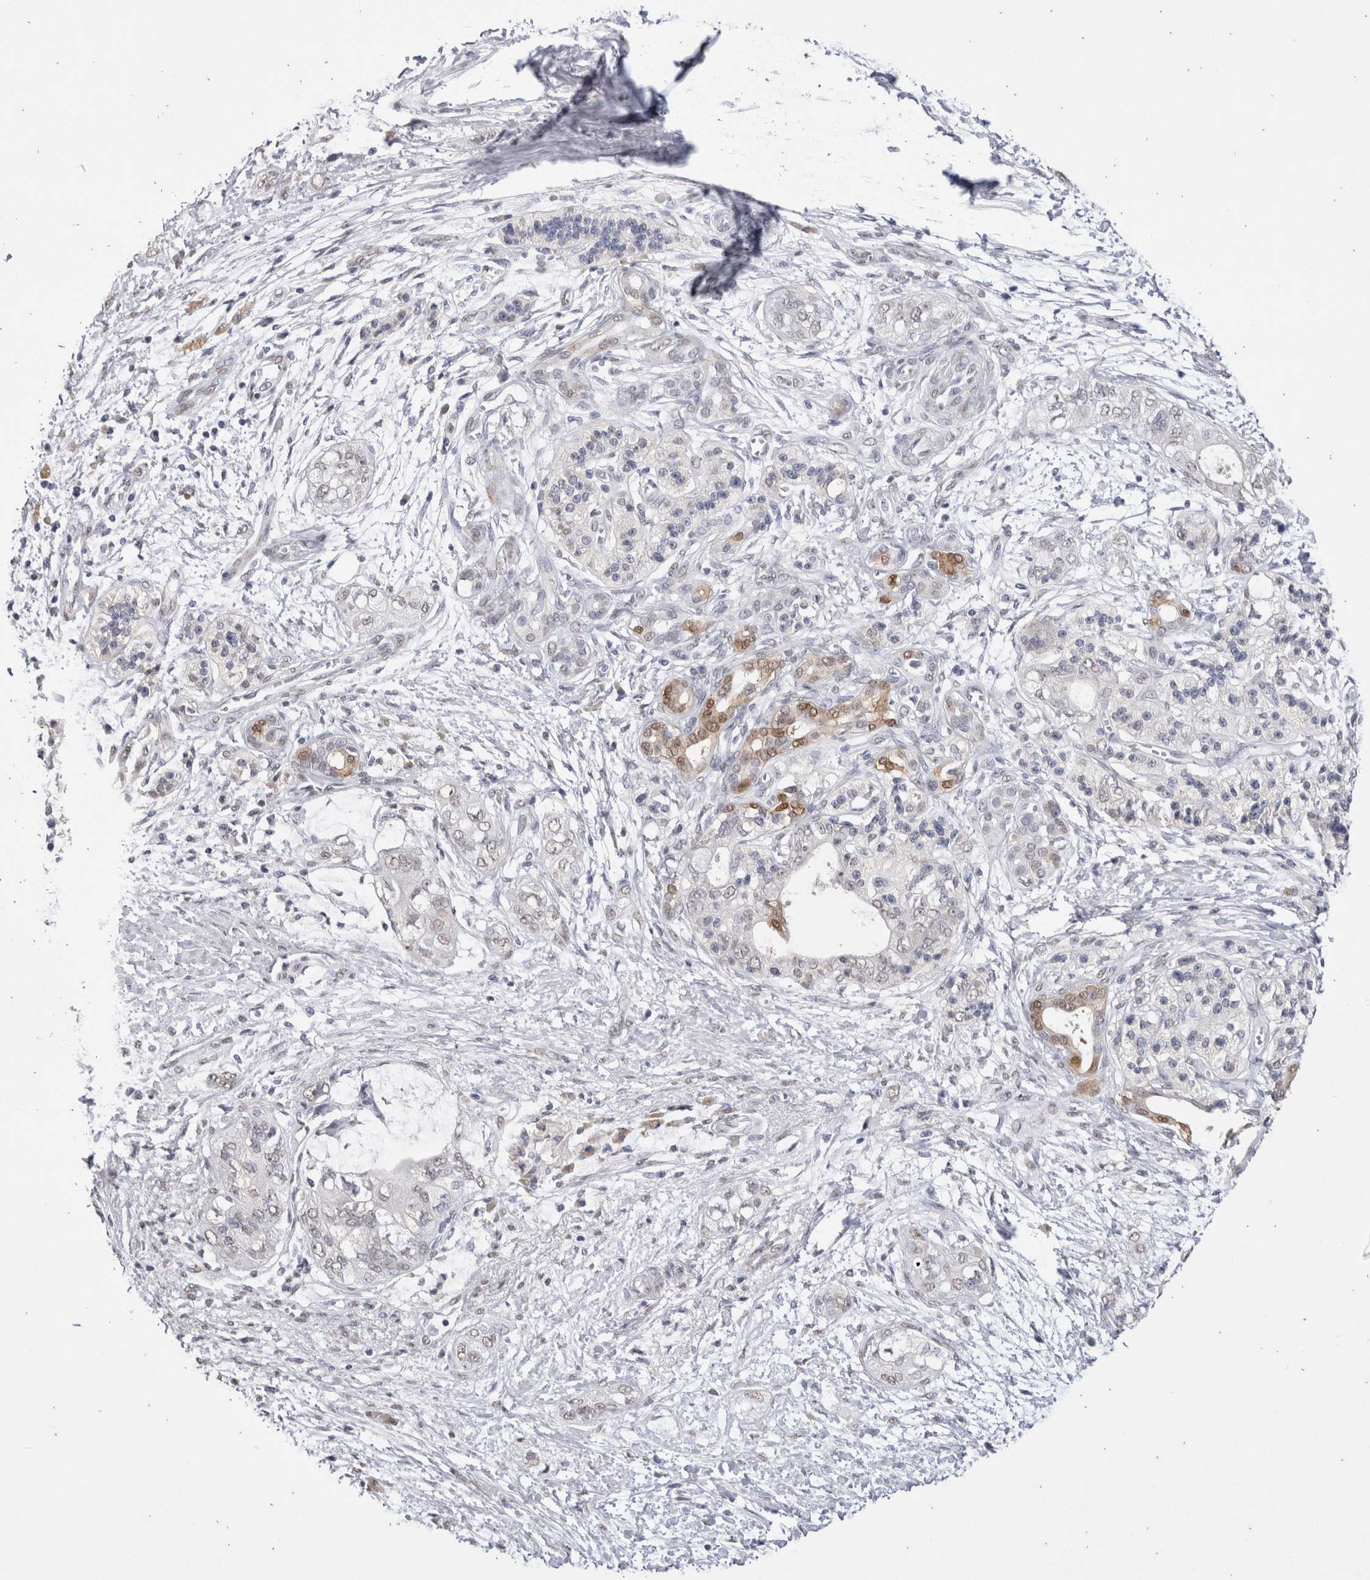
{"staining": {"intensity": "negative", "quantity": "none", "location": "none"}, "tissue": "pancreatic cancer", "cell_type": "Tumor cells", "image_type": "cancer", "snomed": [{"axis": "morphology", "description": "Adenocarcinoma, NOS"}, {"axis": "topography", "description": "Pancreas"}], "caption": "The IHC photomicrograph has no significant positivity in tumor cells of pancreatic cancer (adenocarcinoma) tissue.", "gene": "LGALS2", "patient": {"sex": "male", "age": 70}}